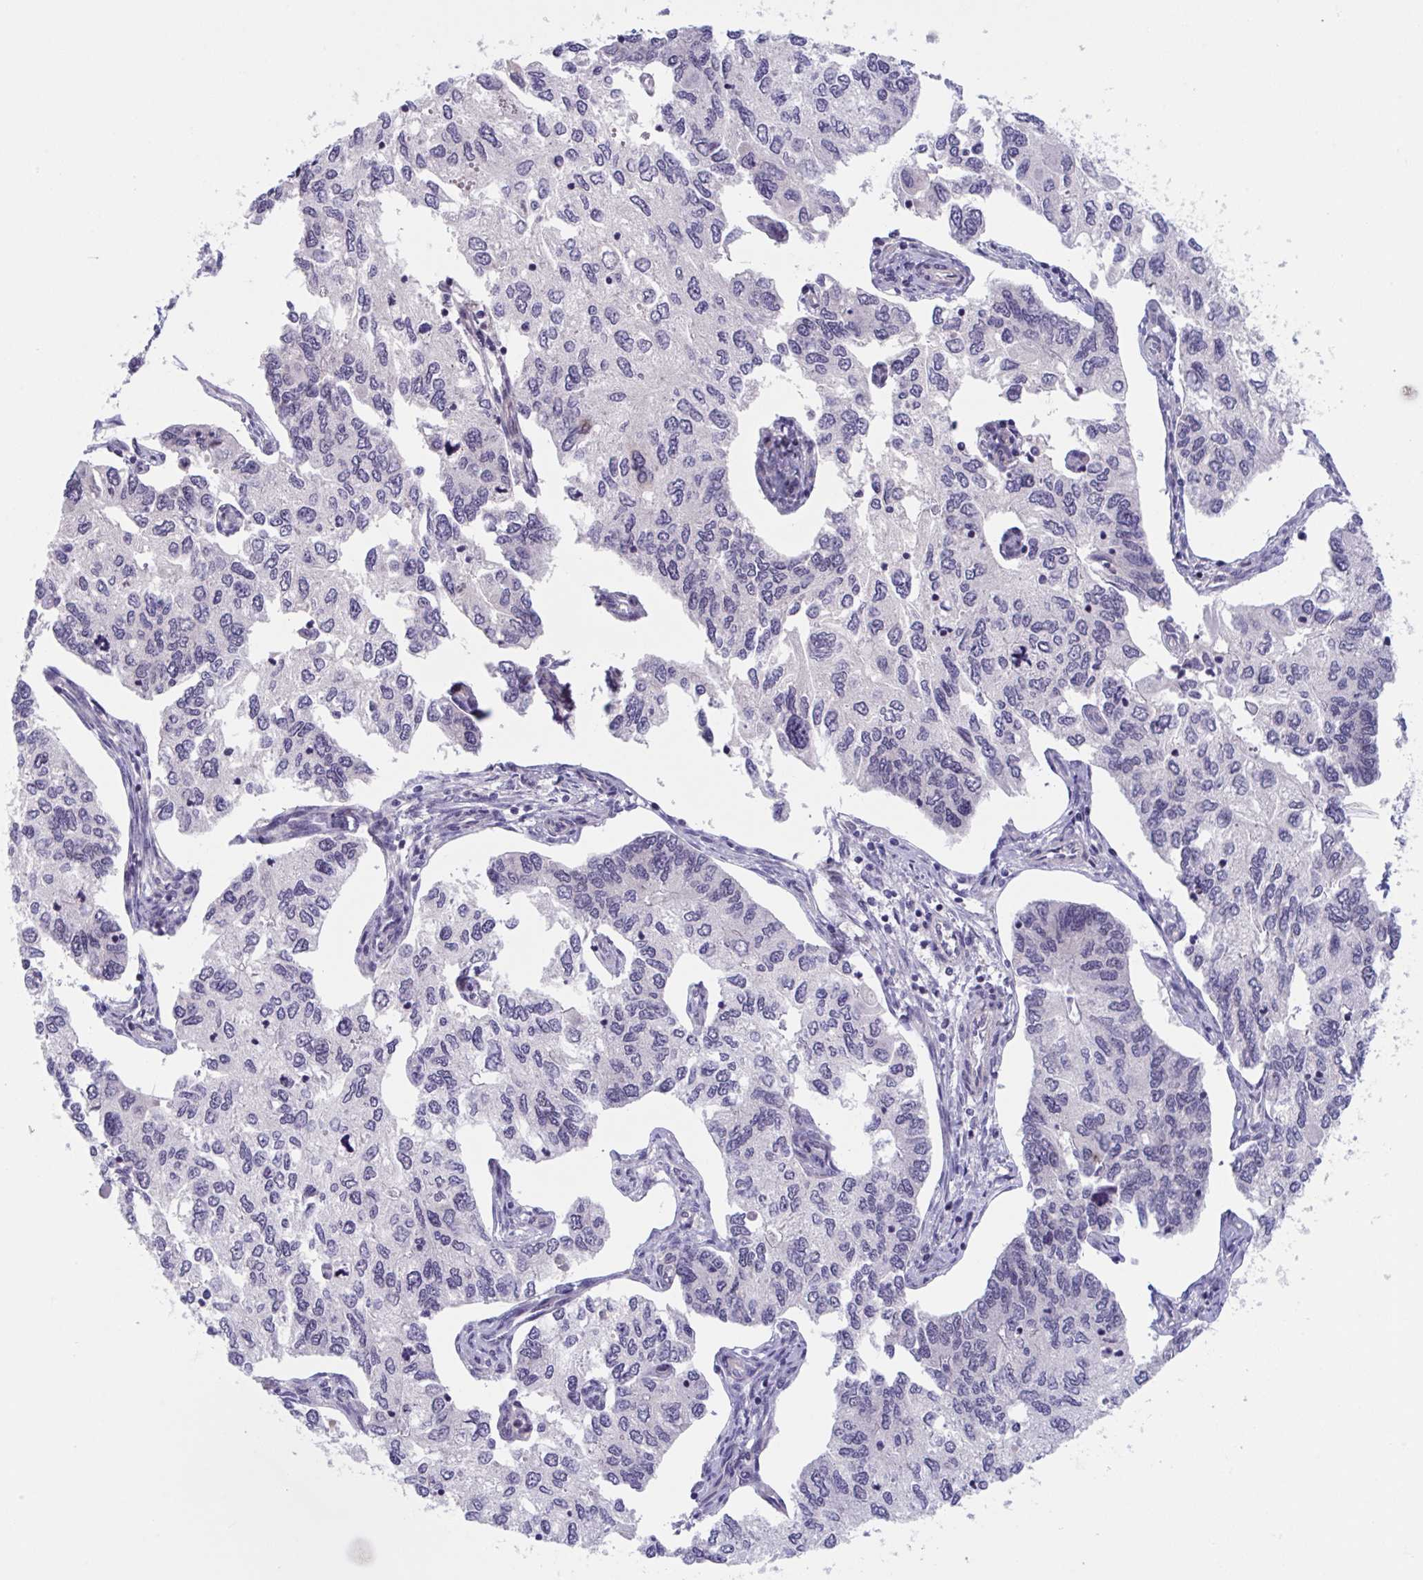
{"staining": {"intensity": "negative", "quantity": "none", "location": "none"}, "tissue": "endometrial cancer", "cell_type": "Tumor cells", "image_type": "cancer", "snomed": [{"axis": "morphology", "description": "Carcinoma, NOS"}, {"axis": "topography", "description": "Uterus"}], "caption": "Immunohistochemistry histopathology image of human carcinoma (endometrial) stained for a protein (brown), which exhibits no positivity in tumor cells.", "gene": "RIOK1", "patient": {"sex": "female", "age": 76}}